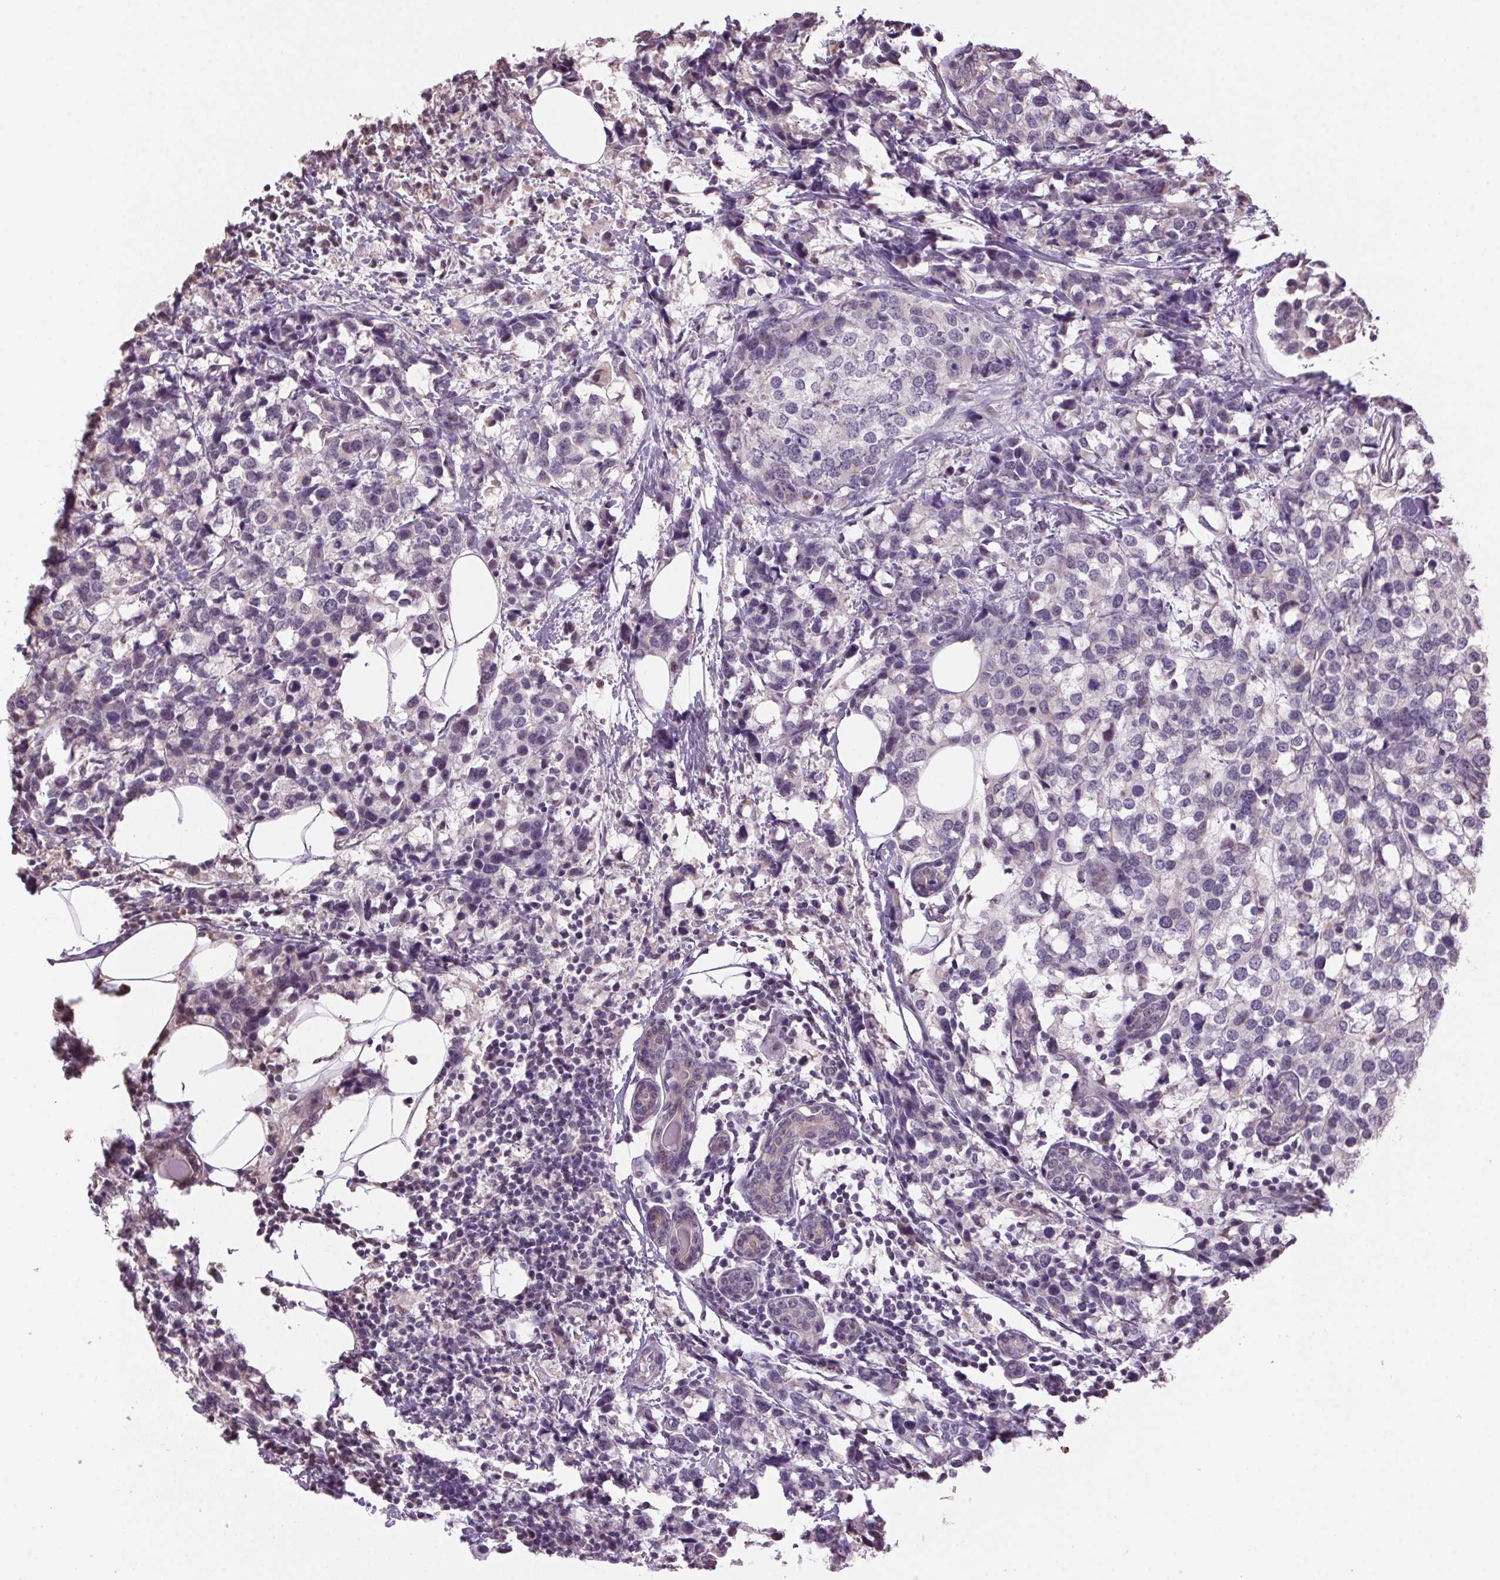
{"staining": {"intensity": "negative", "quantity": "none", "location": "none"}, "tissue": "breast cancer", "cell_type": "Tumor cells", "image_type": "cancer", "snomed": [{"axis": "morphology", "description": "Lobular carcinoma"}, {"axis": "topography", "description": "Breast"}], "caption": "The image displays no significant staining in tumor cells of breast cancer.", "gene": "VWA3B", "patient": {"sex": "female", "age": 59}}